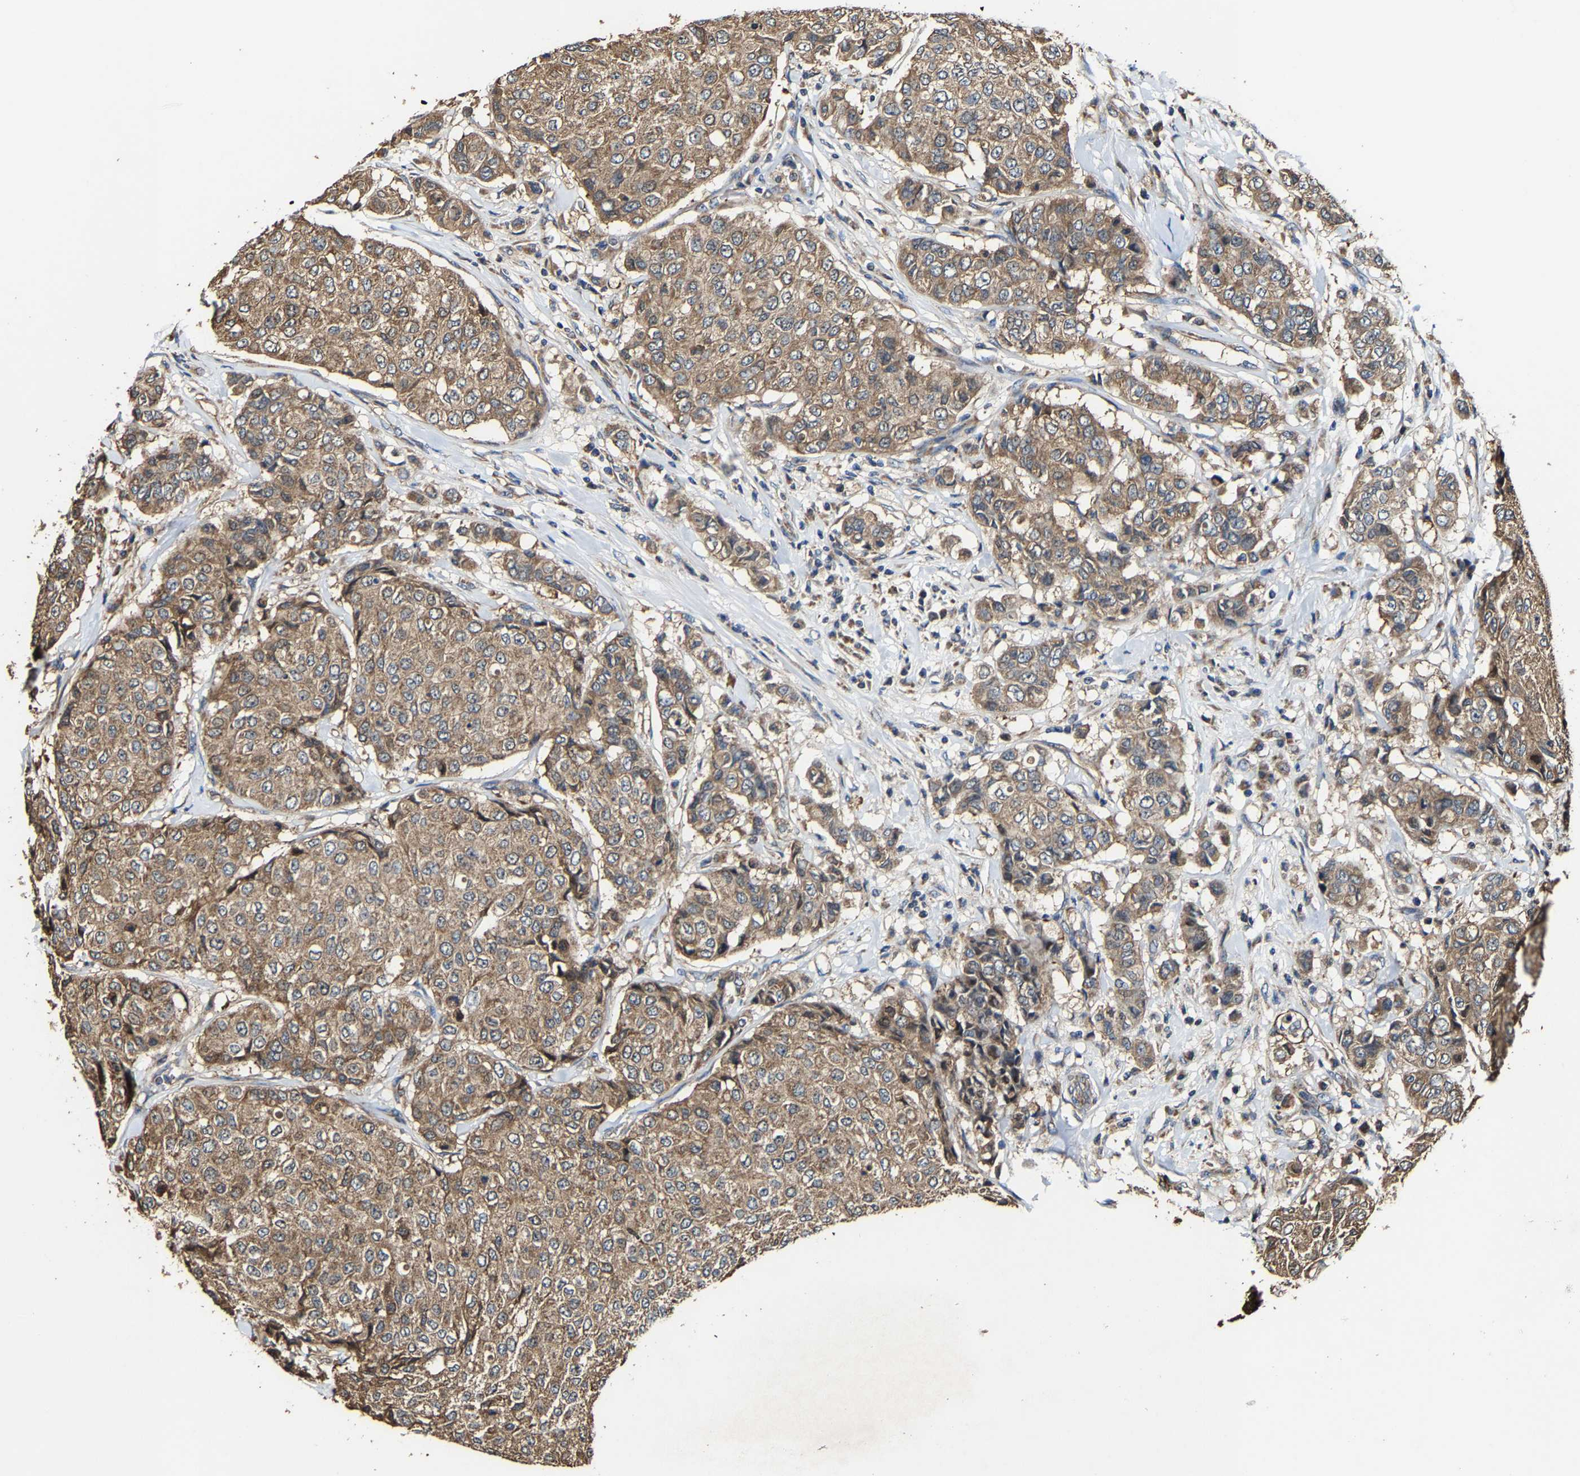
{"staining": {"intensity": "moderate", "quantity": ">75%", "location": "cytoplasmic/membranous"}, "tissue": "breast cancer", "cell_type": "Tumor cells", "image_type": "cancer", "snomed": [{"axis": "morphology", "description": "Duct carcinoma"}, {"axis": "topography", "description": "Breast"}], "caption": "Tumor cells demonstrate medium levels of moderate cytoplasmic/membranous expression in about >75% of cells in breast invasive ductal carcinoma.", "gene": "GFRA3", "patient": {"sex": "female", "age": 27}}